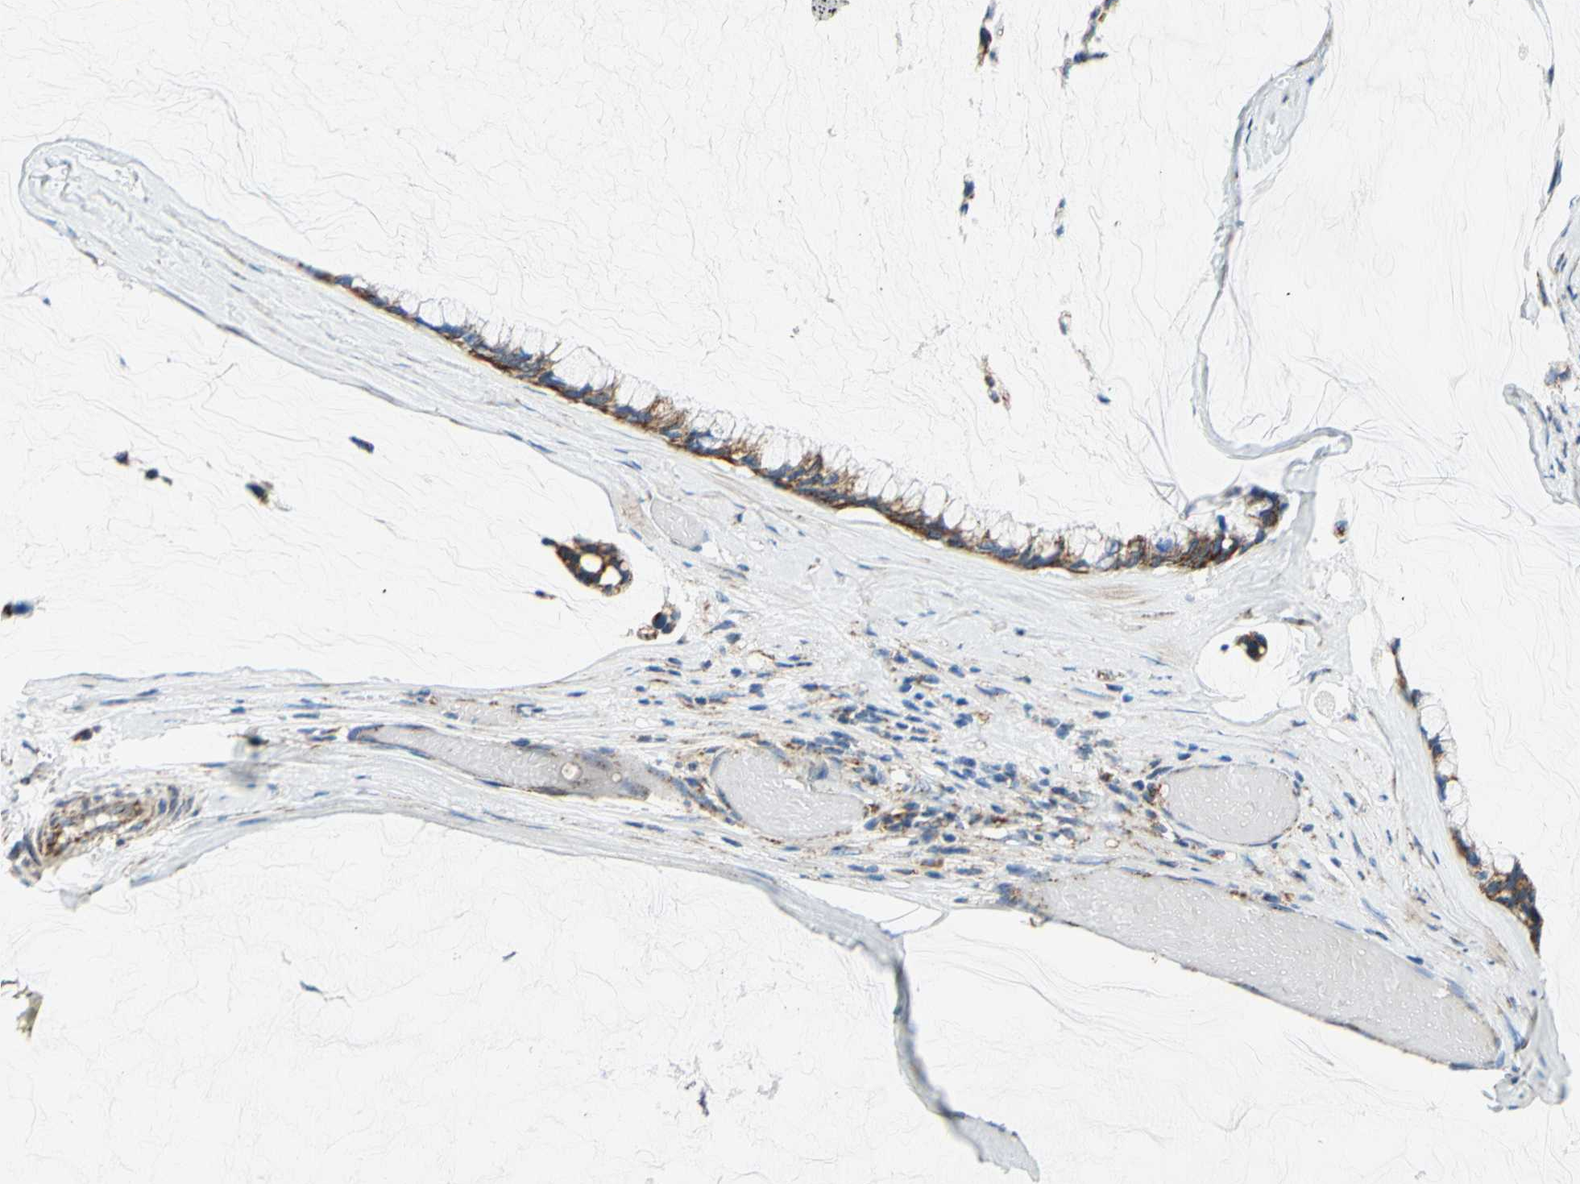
{"staining": {"intensity": "moderate", "quantity": ">75%", "location": "cytoplasmic/membranous"}, "tissue": "ovarian cancer", "cell_type": "Tumor cells", "image_type": "cancer", "snomed": [{"axis": "morphology", "description": "Cystadenocarcinoma, mucinous, NOS"}, {"axis": "topography", "description": "Ovary"}], "caption": "IHC (DAB) staining of human ovarian mucinous cystadenocarcinoma reveals moderate cytoplasmic/membranous protein staining in about >75% of tumor cells.", "gene": "MAVS", "patient": {"sex": "female", "age": 39}}